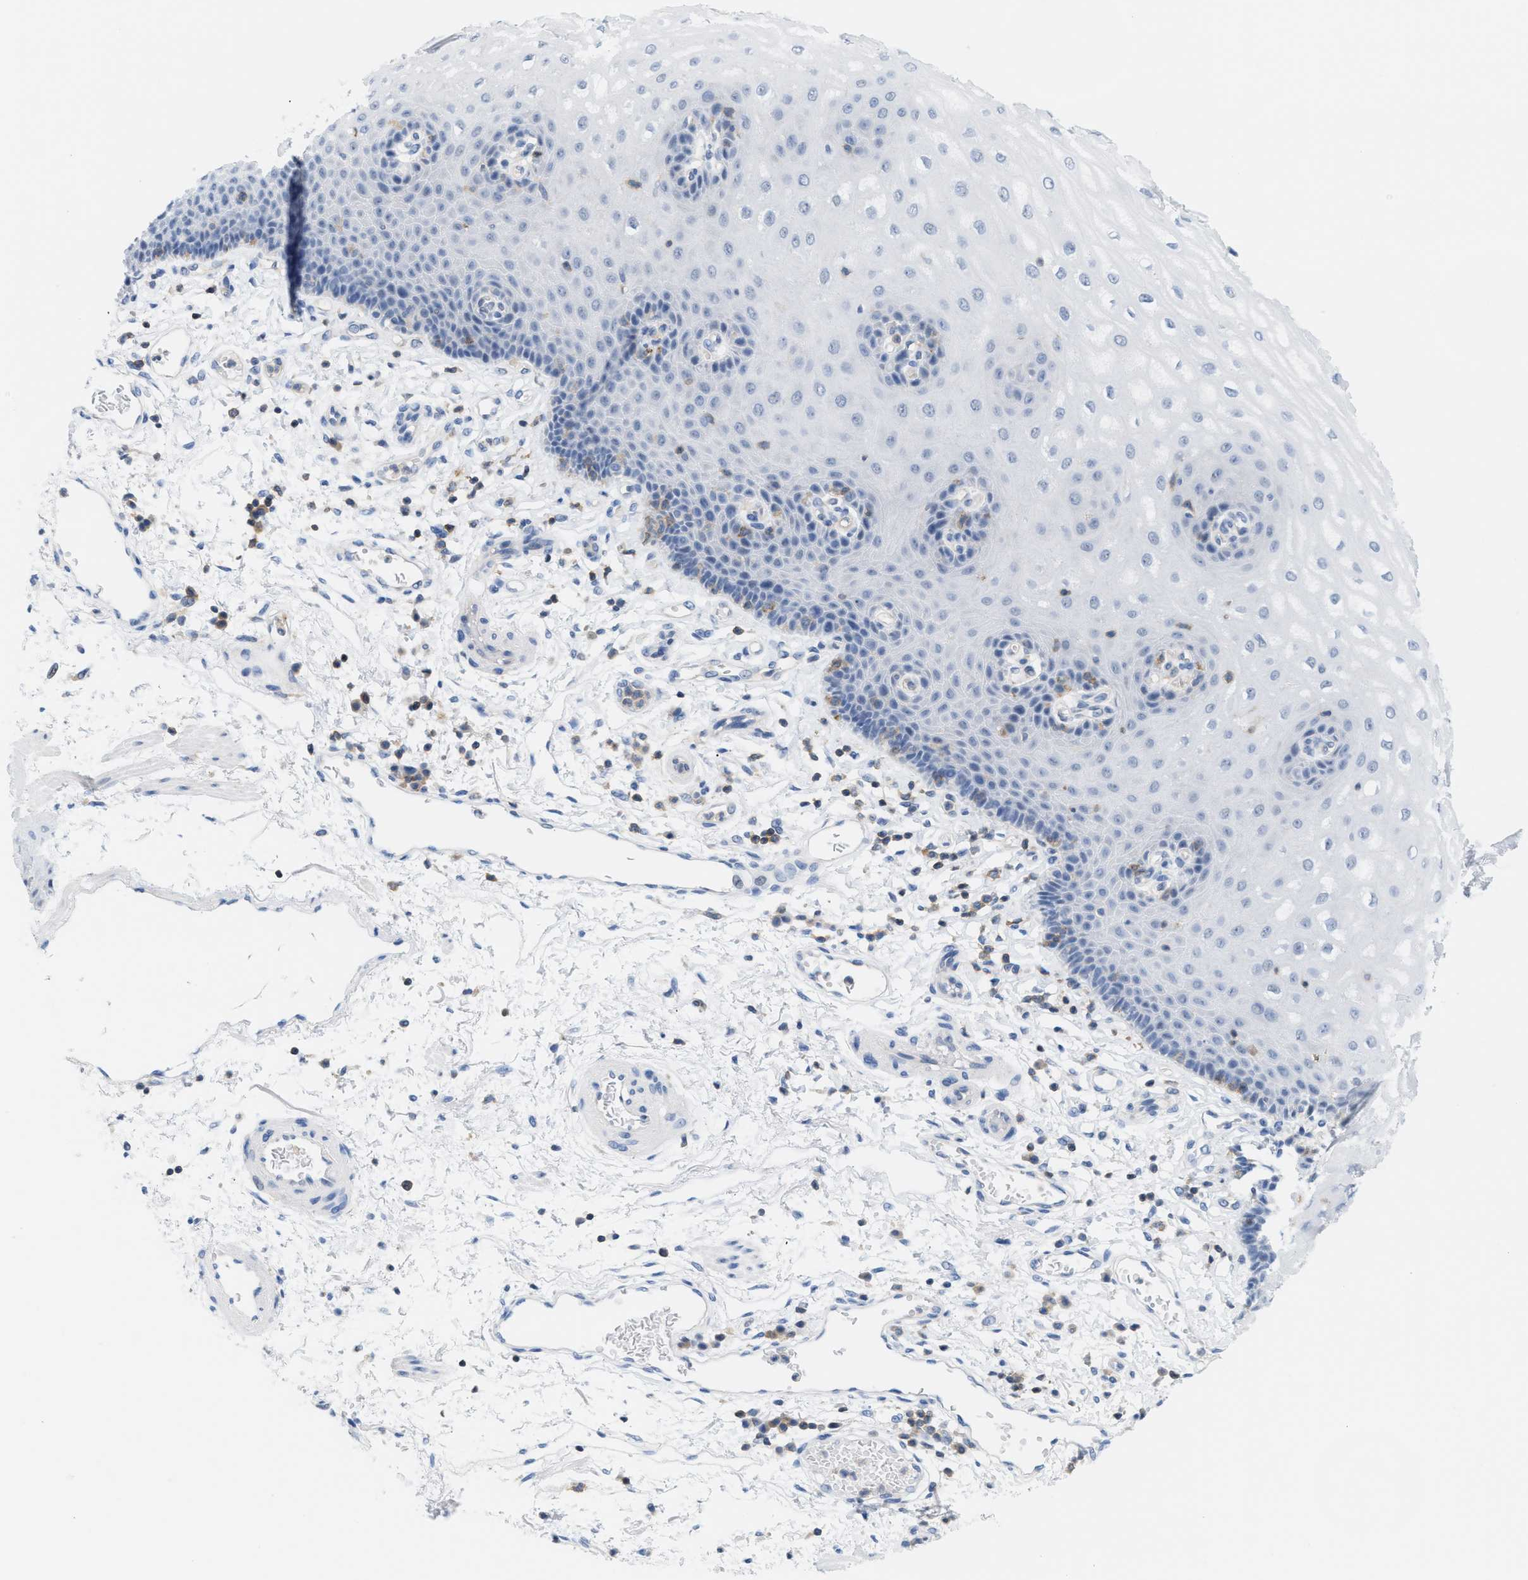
{"staining": {"intensity": "negative", "quantity": "none", "location": "none"}, "tissue": "esophagus", "cell_type": "Squamous epithelial cells", "image_type": "normal", "snomed": [{"axis": "morphology", "description": "Normal tissue, NOS"}, {"axis": "topography", "description": "Esophagus"}], "caption": "Immunohistochemistry (IHC) micrograph of benign esophagus: esophagus stained with DAB (3,3'-diaminobenzidine) exhibits no significant protein positivity in squamous epithelial cells. (DAB immunohistochemistry (IHC) visualized using brightfield microscopy, high magnification).", "gene": "IL16", "patient": {"sex": "male", "age": 54}}